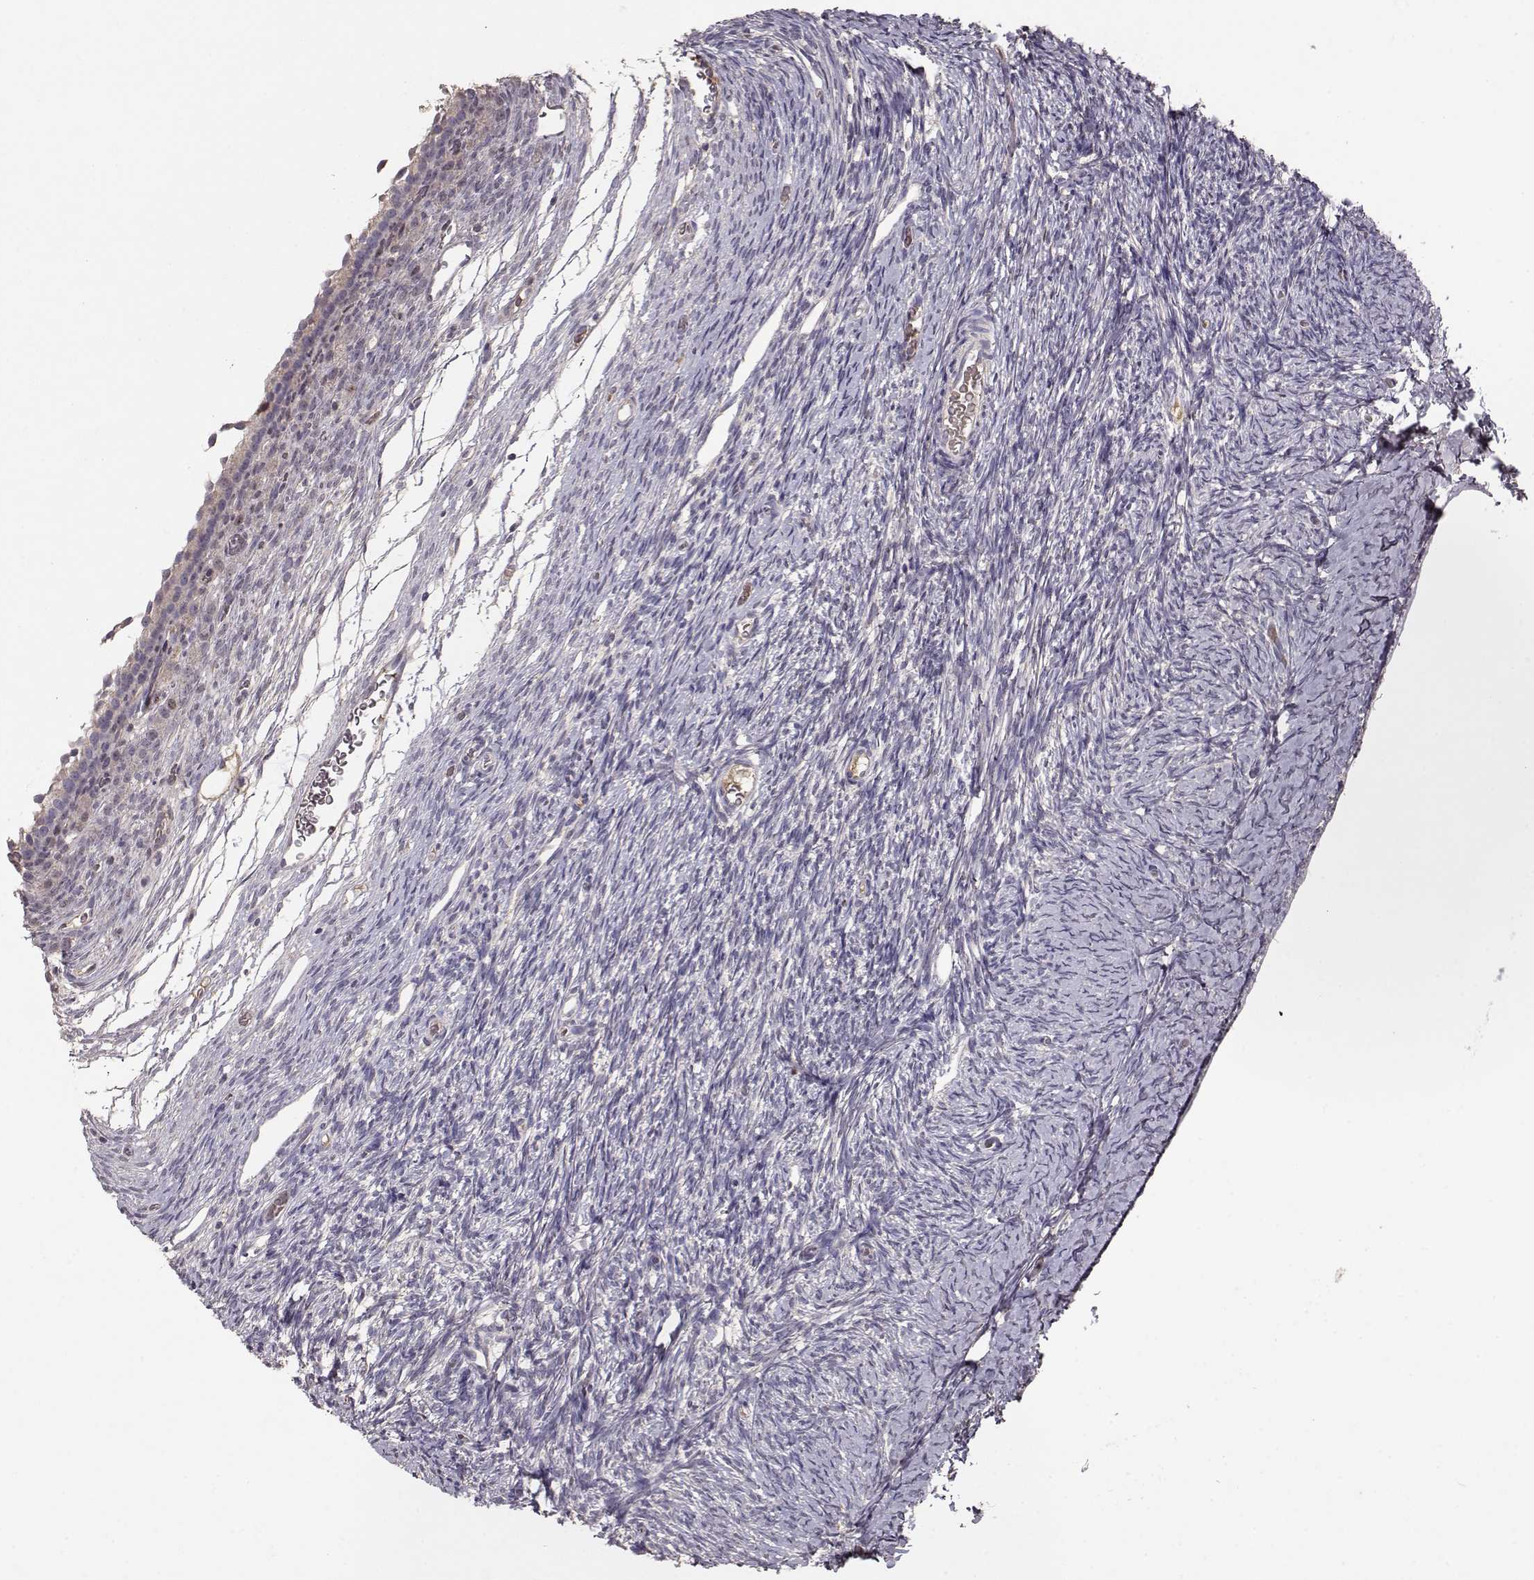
{"staining": {"intensity": "negative", "quantity": "none", "location": "none"}, "tissue": "ovary", "cell_type": "Follicle cells", "image_type": "normal", "snomed": [{"axis": "morphology", "description": "Normal tissue, NOS"}, {"axis": "topography", "description": "Ovary"}], "caption": "High magnification brightfield microscopy of benign ovary stained with DAB (3,3'-diaminobenzidine) (brown) and counterstained with hematoxylin (blue): follicle cells show no significant expression.", "gene": "PMCH", "patient": {"sex": "female", "age": 39}}